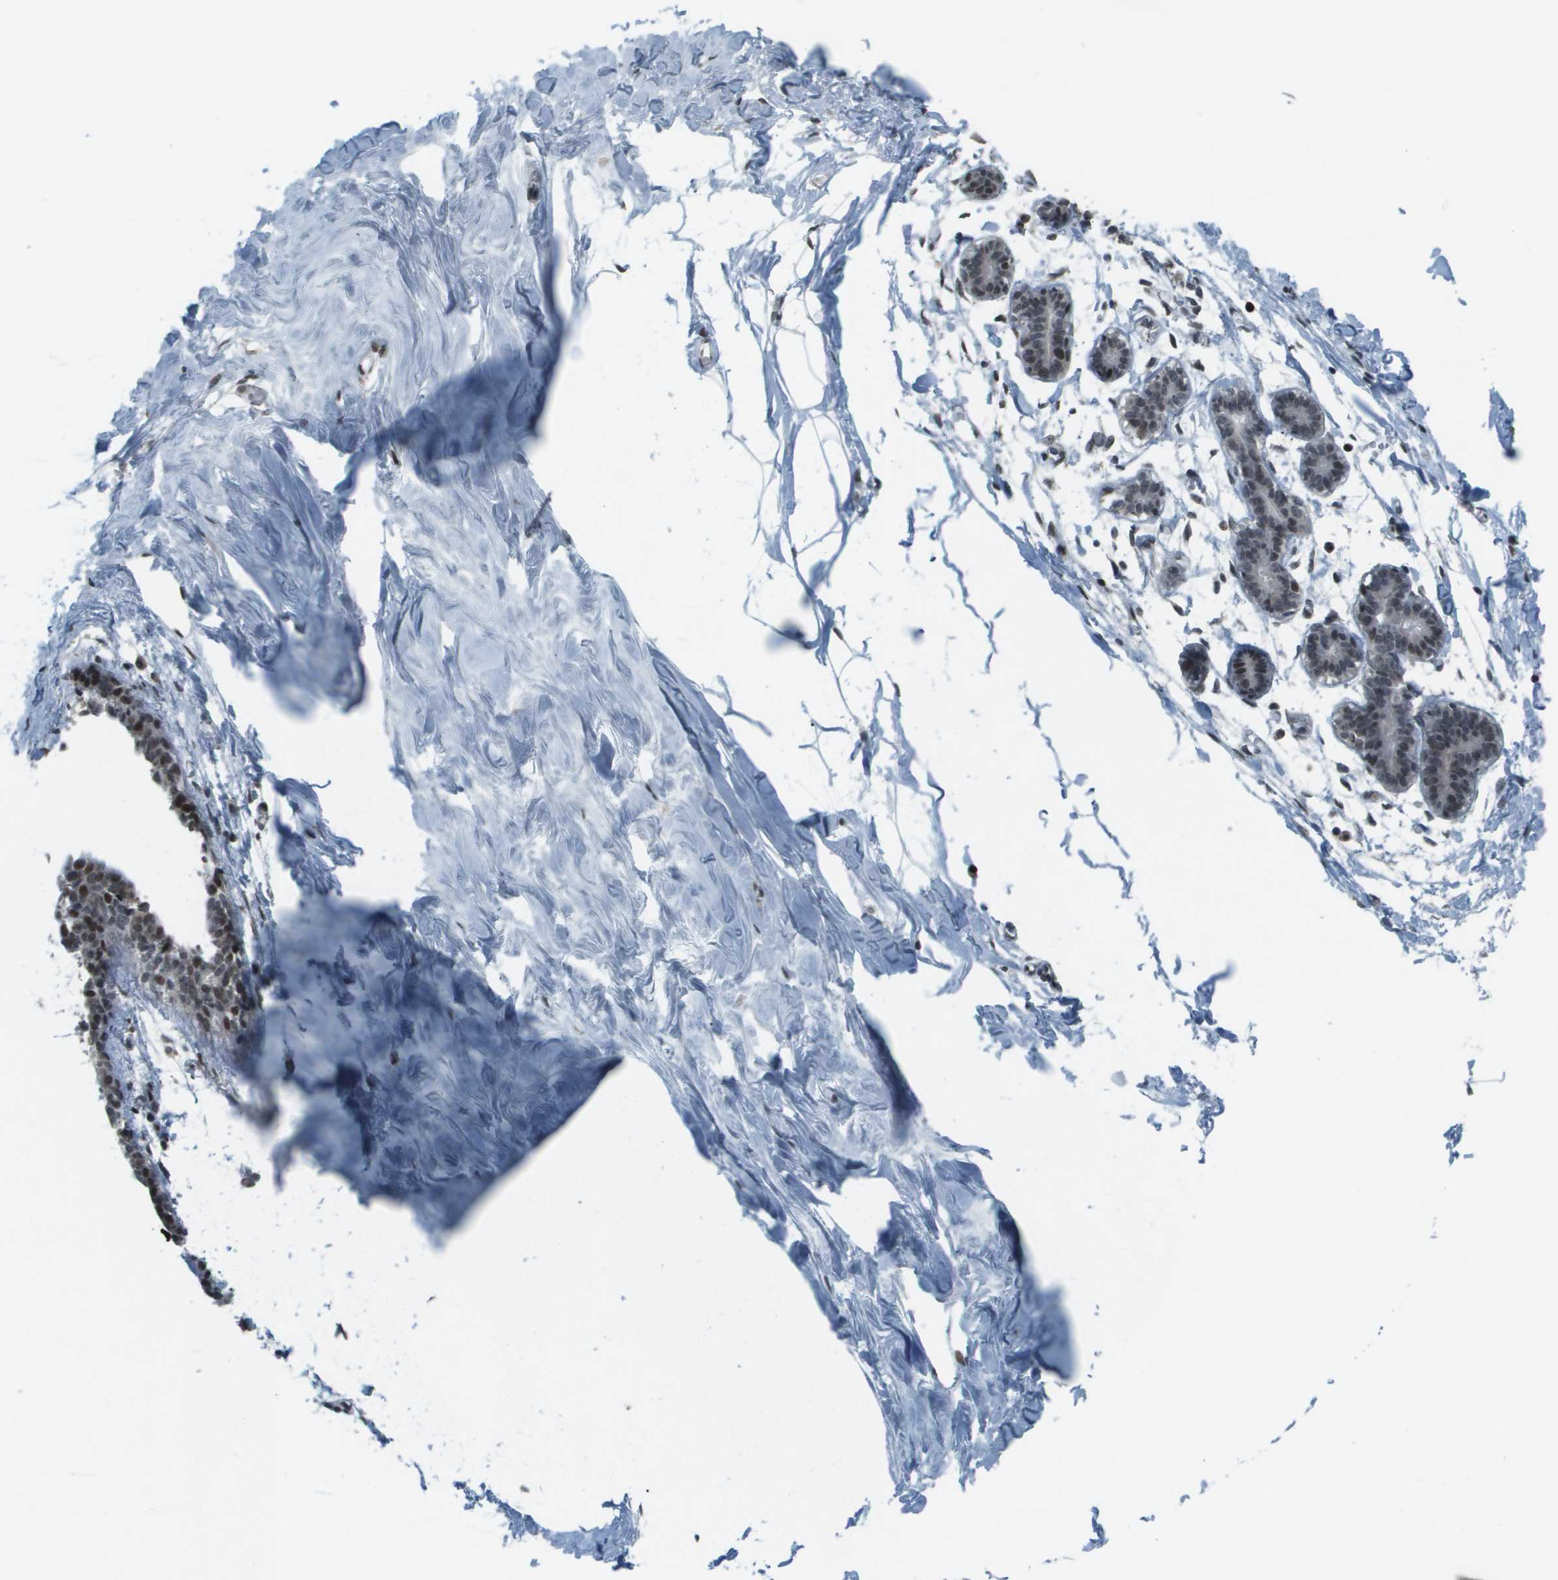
{"staining": {"intensity": "moderate", "quantity": ">75%", "location": "nuclear"}, "tissue": "breast", "cell_type": "Adipocytes", "image_type": "normal", "snomed": [{"axis": "morphology", "description": "Normal tissue, NOS"}, {"axis": "topography", "description": "Breast"}], "caption": "An immunohistochemistry micrograph of unremarkable tissue is shown. Protein staining in brown labels moderate nuclear positivity in breast within adipocytes.", "gene": "IRF7", "patient": {"sex": "female", "age": 27}}